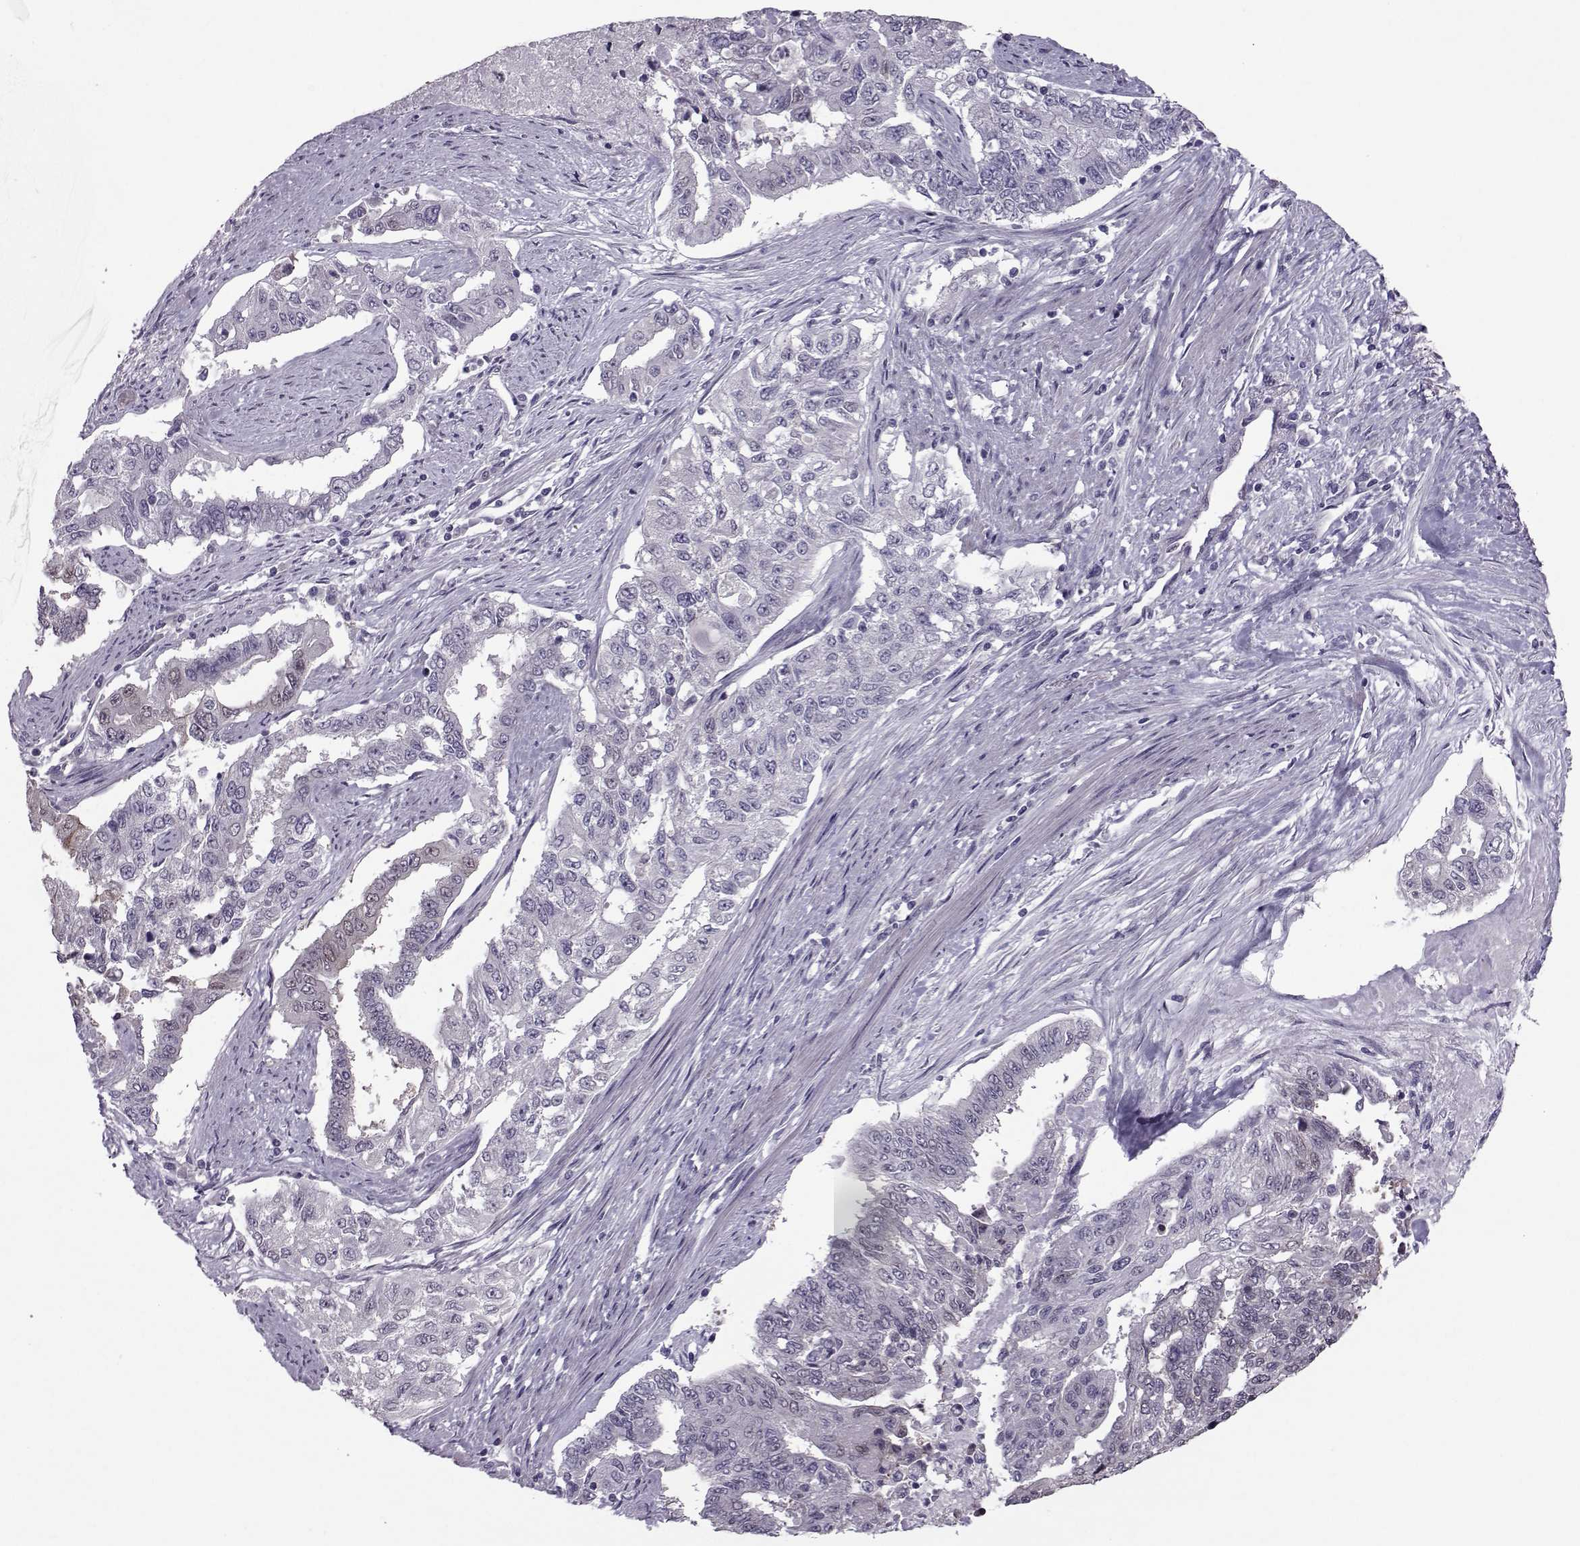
{"staining": {"intensity": "negative", "quantity": "none", "location": "none"}, "tissue": "endometrial cancer", "cell_type": "Tumor cells", "image_type": "cancer", "snomed": [{"axis": "morphology", "description": "Adenocarcinoma, NOS"}, {"axis": "topography", "description": "Uterus"}], "caption": "Protein analysis of endometrial cancer shows no significant positivity in tumor cells.", "gene": "ASRGL1", "patient": {"sex": "female", "age": 59}}